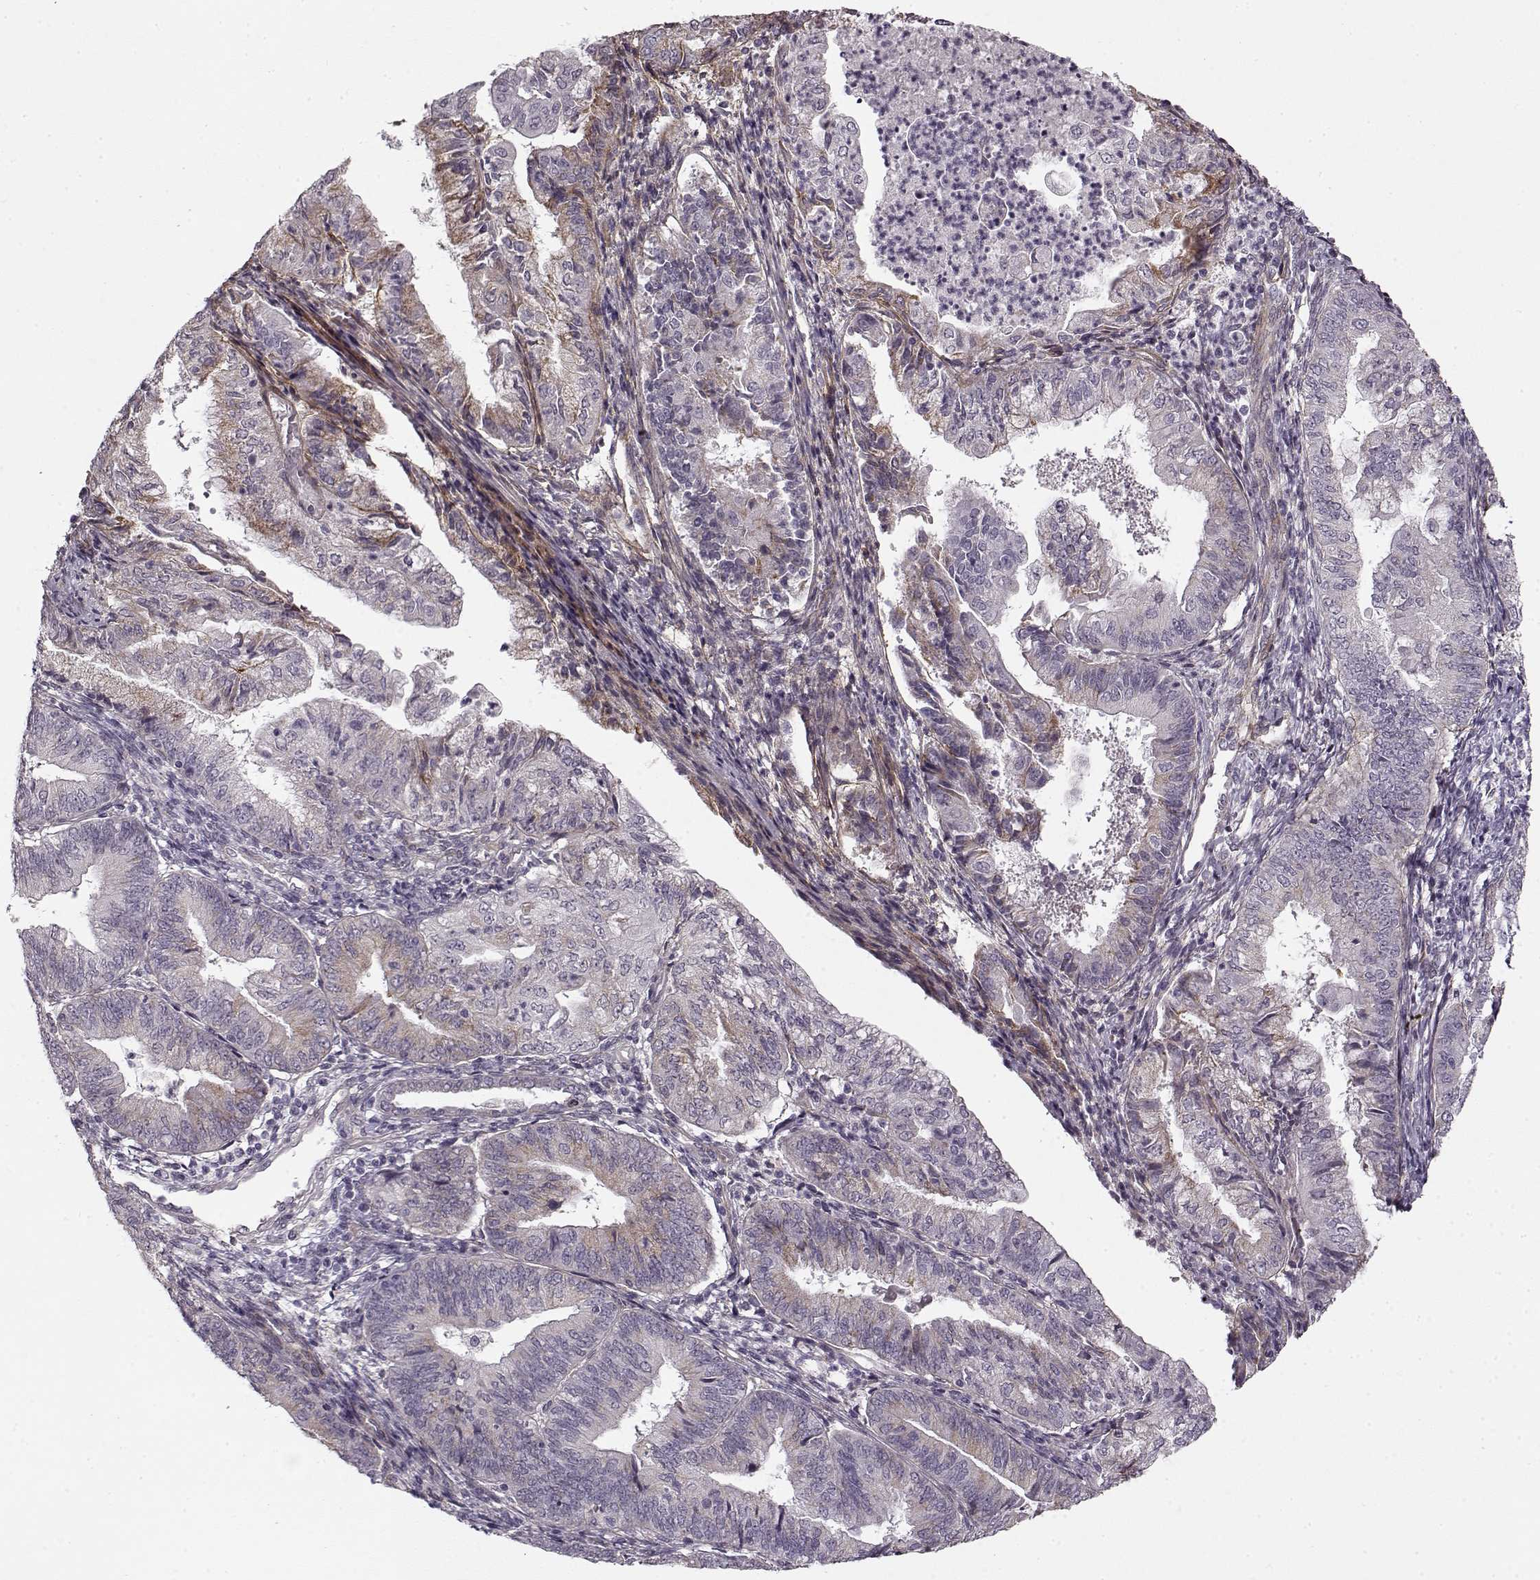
{"staining": {"intensity": "weak", "quantity": "25%-75%", "location": "cytoplasmic/membranous"}, "tissue": "endometrial cancer", "cell_type": "Tumor cells", "image_type": "cancer", "snomed": [{"axis": "morphology", "description": "Adenocarcinoma, NOS"}, {"axis": "topography", "description": "Endometrium"}], "caption": "DAB (3,3'-diaminobenzidine) immunohistochemical staining of endometrial adenocarcinoma exhibits weak cytoplasmic/membranous protein expression in about 25%-75% of tumor cells.", "gene": "LAMB2", "patient": {"sex": "female", "age": 55}}